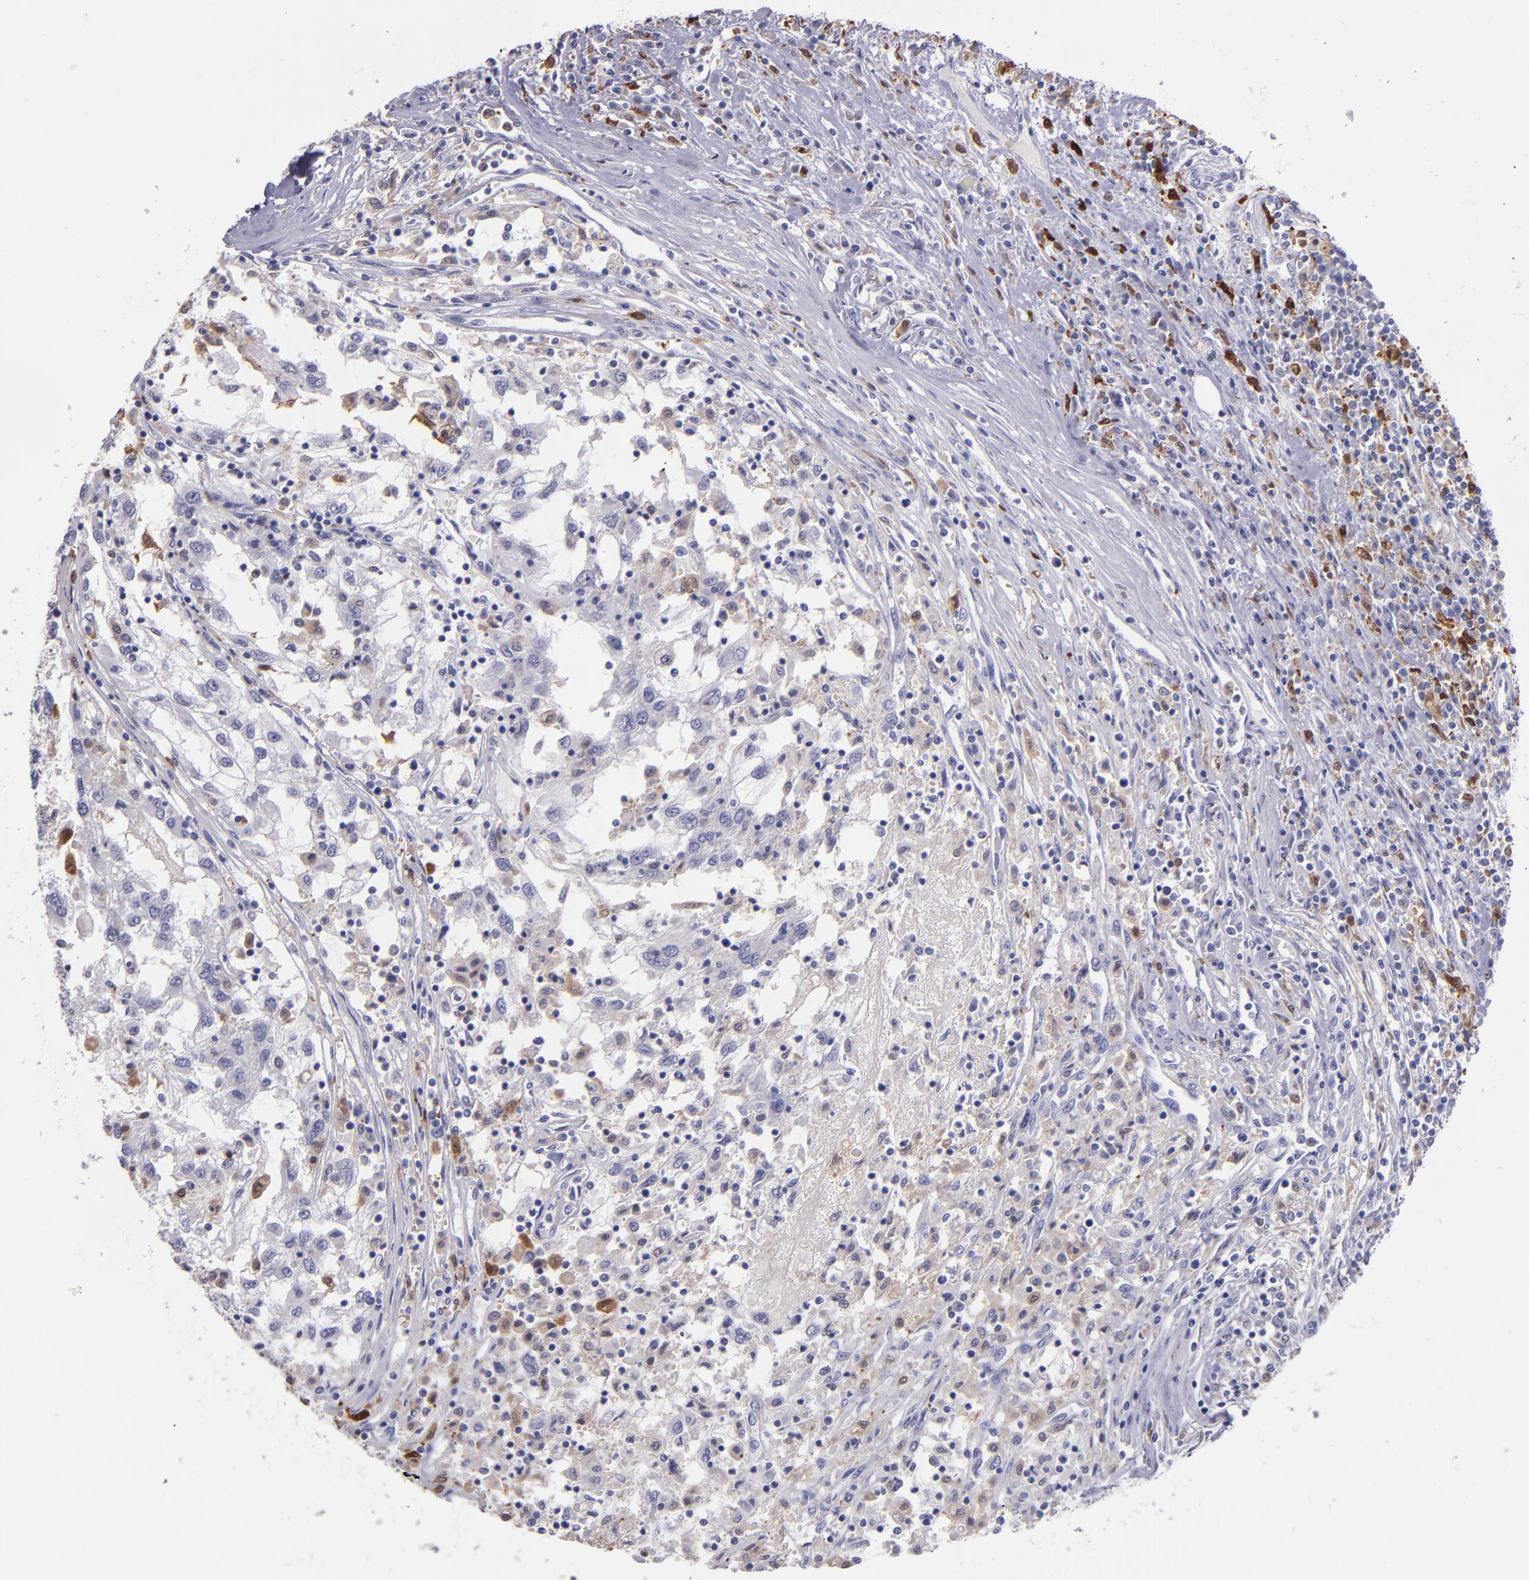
{"staining": {"intensity": "negative", "quantity": "none", "location": "none"}, "tissue": "renal cancer", "cell_type": "Tumor cells", "image_type": "cancer", "snomed": [{"axis": "morphology", "description": "Normal tissue, NOS"}, {"axis": "morphology", "description": "Adenocarcinoma, NOS"}, {"axis": "topography", "description": "Kidney"}], "caption": "A photomicrograph of human adenocarcinoma (renal) is negative for staining in tumor cells.", "gene": "F13A1", "patient": {"sex": "male", "age": 71}}